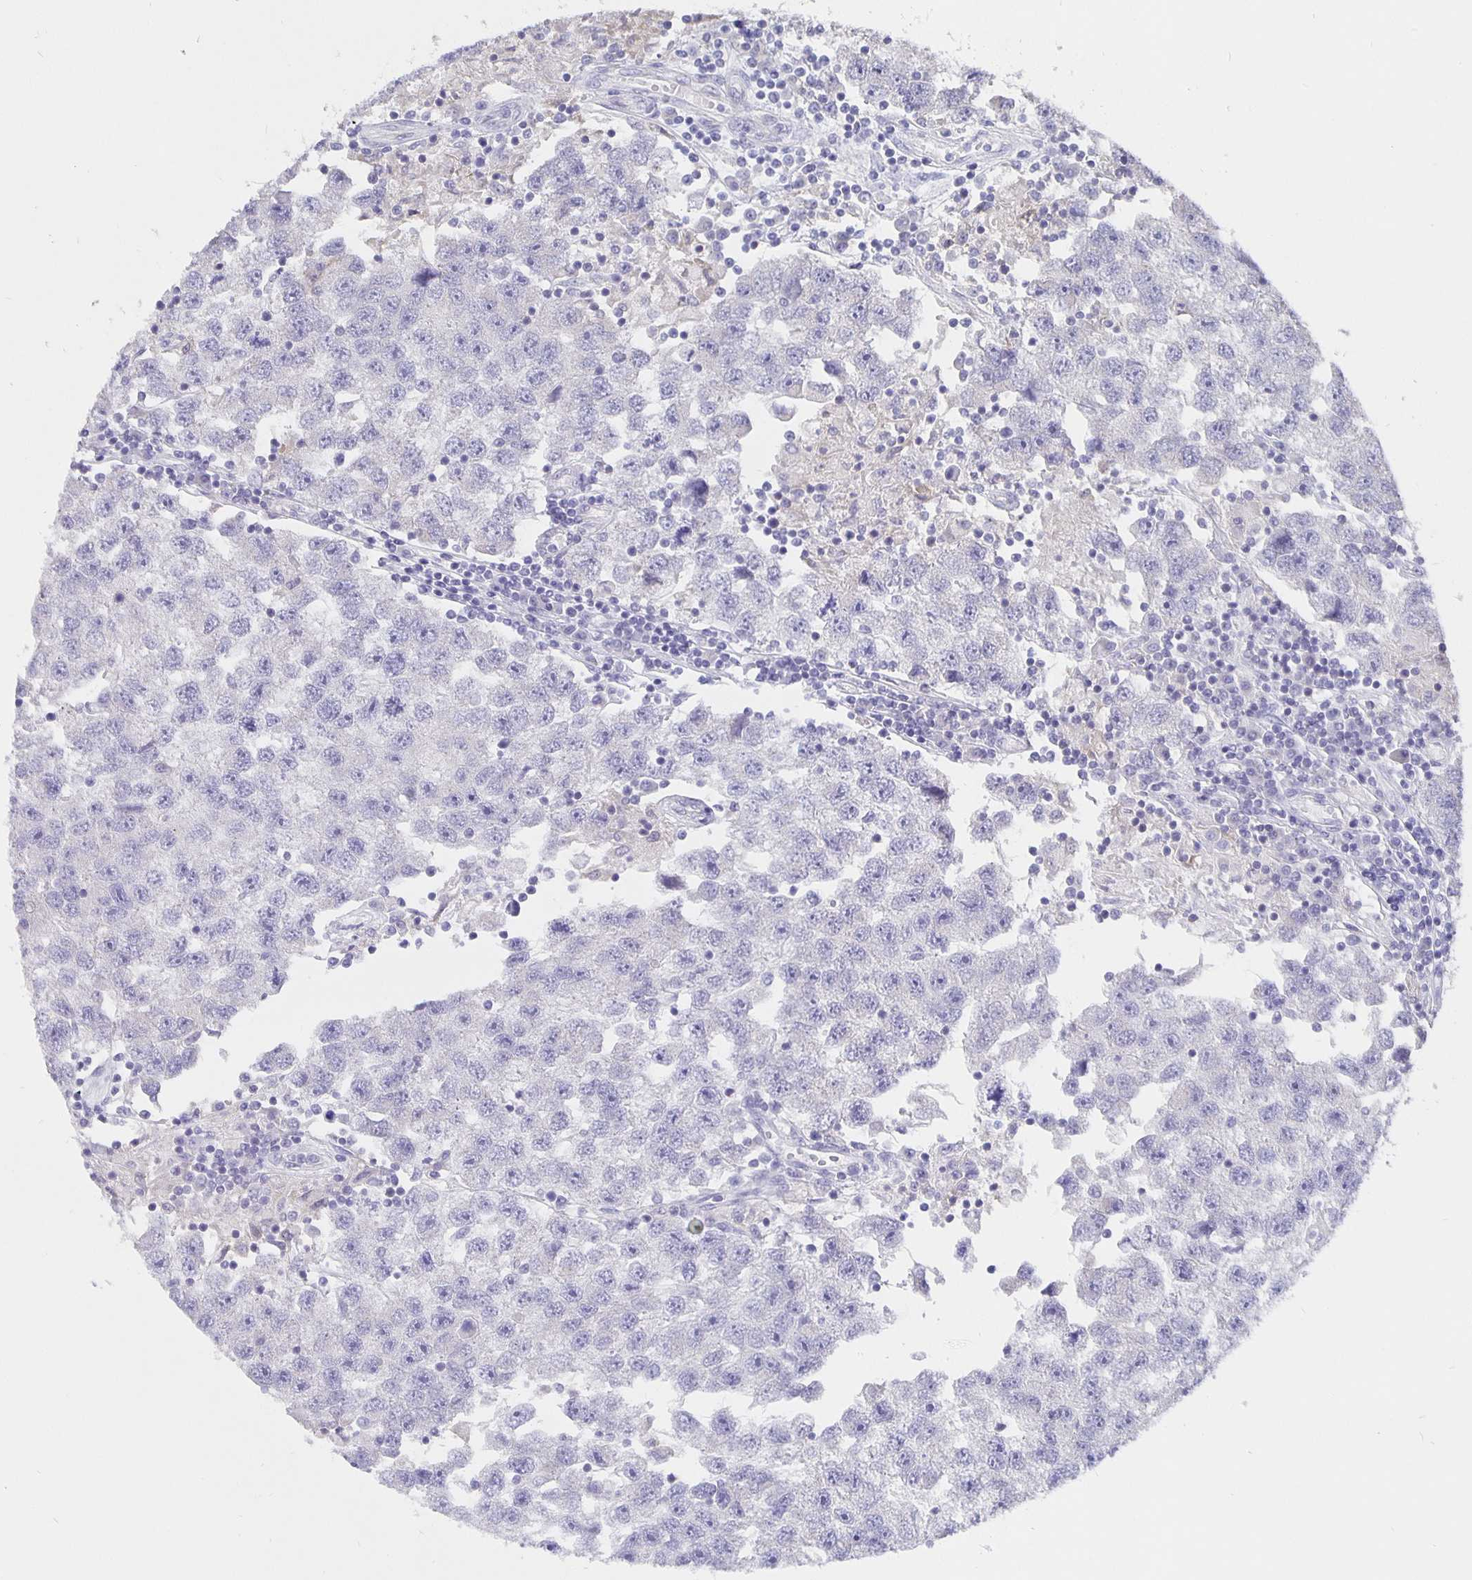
{"staining": {"intensity": "negative", "quantity": "none", "location": "none"}, "tissue": "testis cancer", "cell_type": "Tumor cells", "image_type": "cancer", "snomed": [{"axis": "morphology", "description": "Seminoma, NOS"}, {"axis": "topography", "description": "Testis"}], "caption": "A photomicrograph of human testis cancer is negative for staining in tumor cells. (DAB immunohistochemistry (IHC), high magnification).", "gene": "CFAP74", "patient": {"sex": "male", "age": 26}}